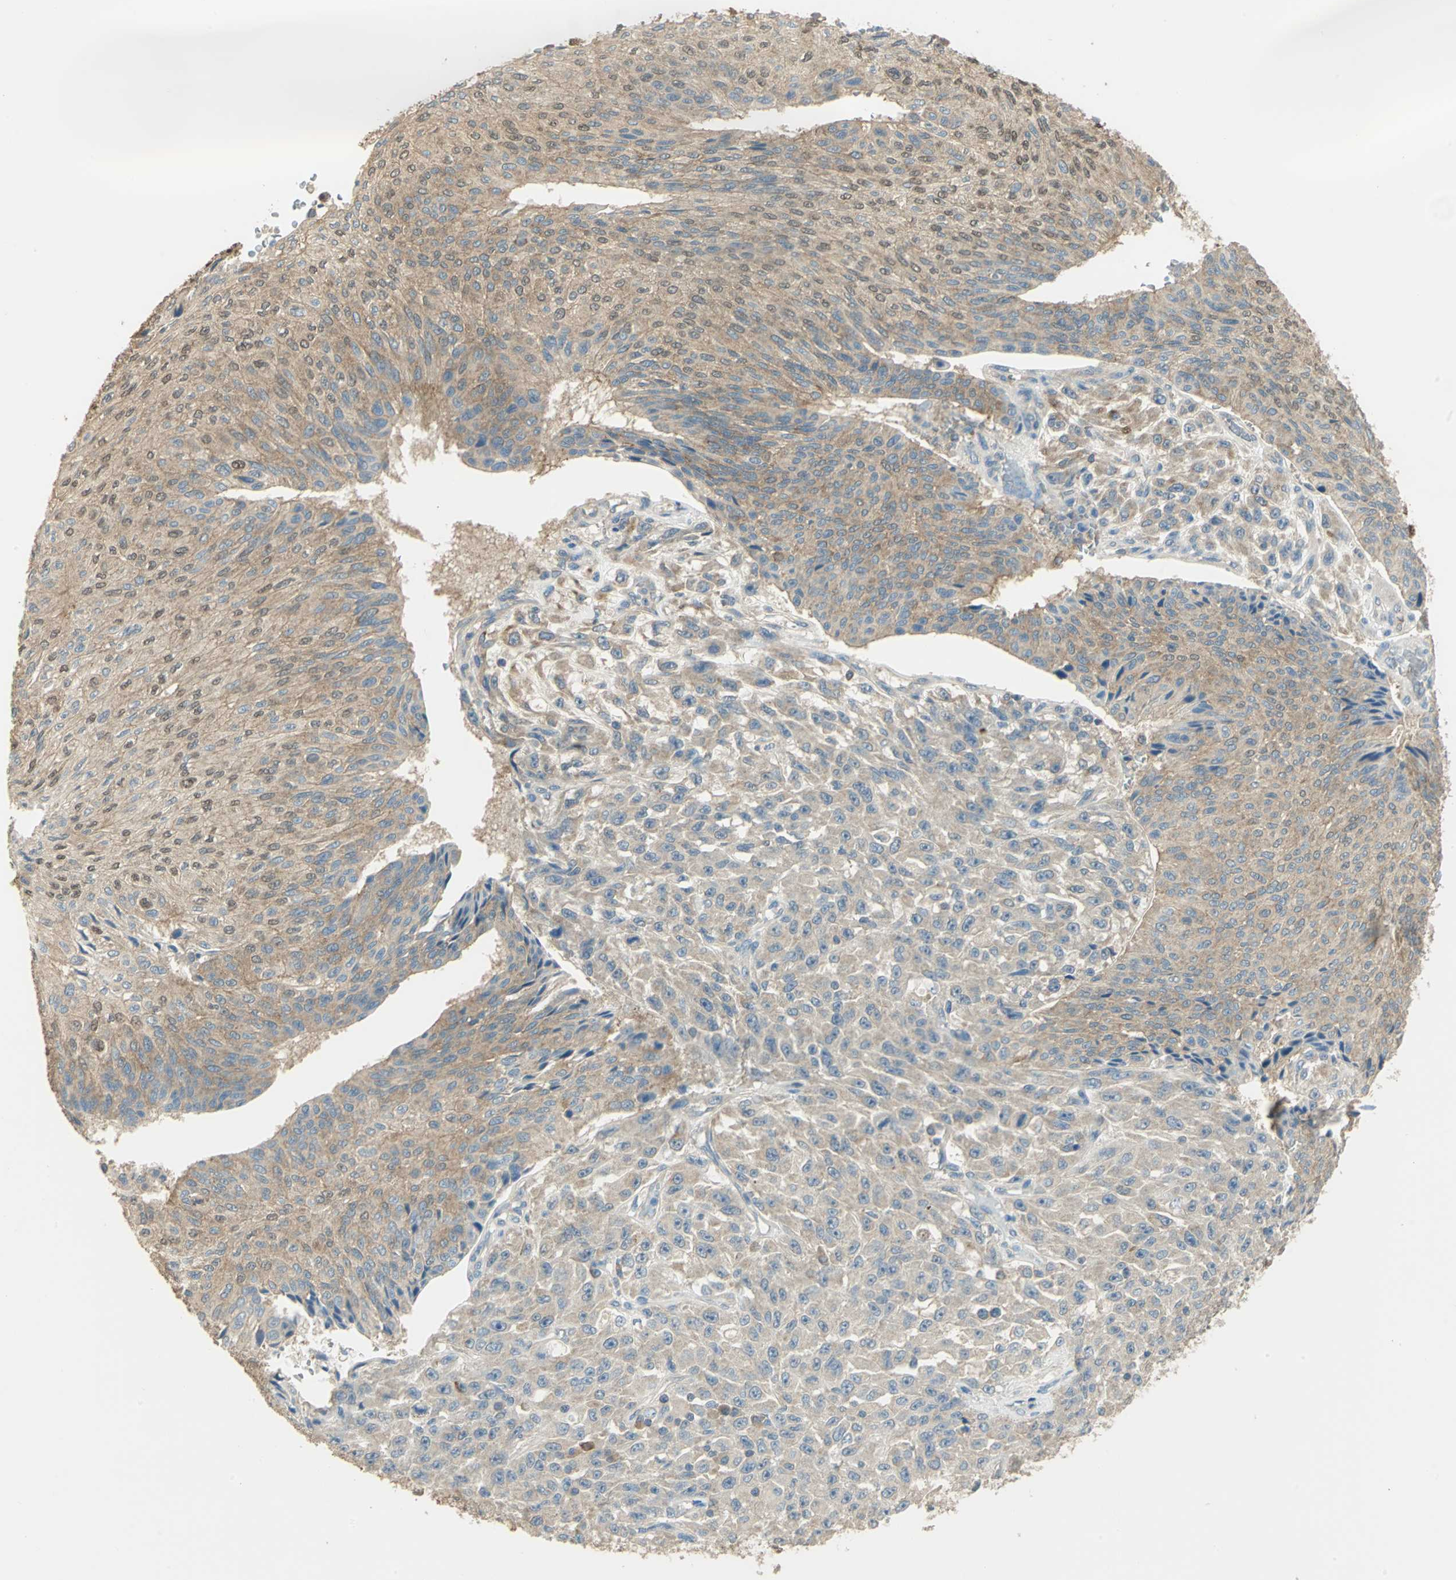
{"staining": {"intensity": "moderate", "quantity": ">75%", "location": "cytoplasmic/membranous,nuclear"}, "tissue": "urothelial cancer", "cell_type": "Tumor cells", "image_type": "cancer", "snomed": [{"axis": "morphology", "description": "Urothelial carcinoma, High grade"}, {"axis": "topography", "description": "Urinary bladder"}], "caption": "Brown immunohistochemical staining in urothelial cancer shows moderate cytoplasmic/membranous and nuclear positivity in approximately >75% of tumor cells.", "gene": "SHC2", "patient": {"sex": "male", "age": 66}}